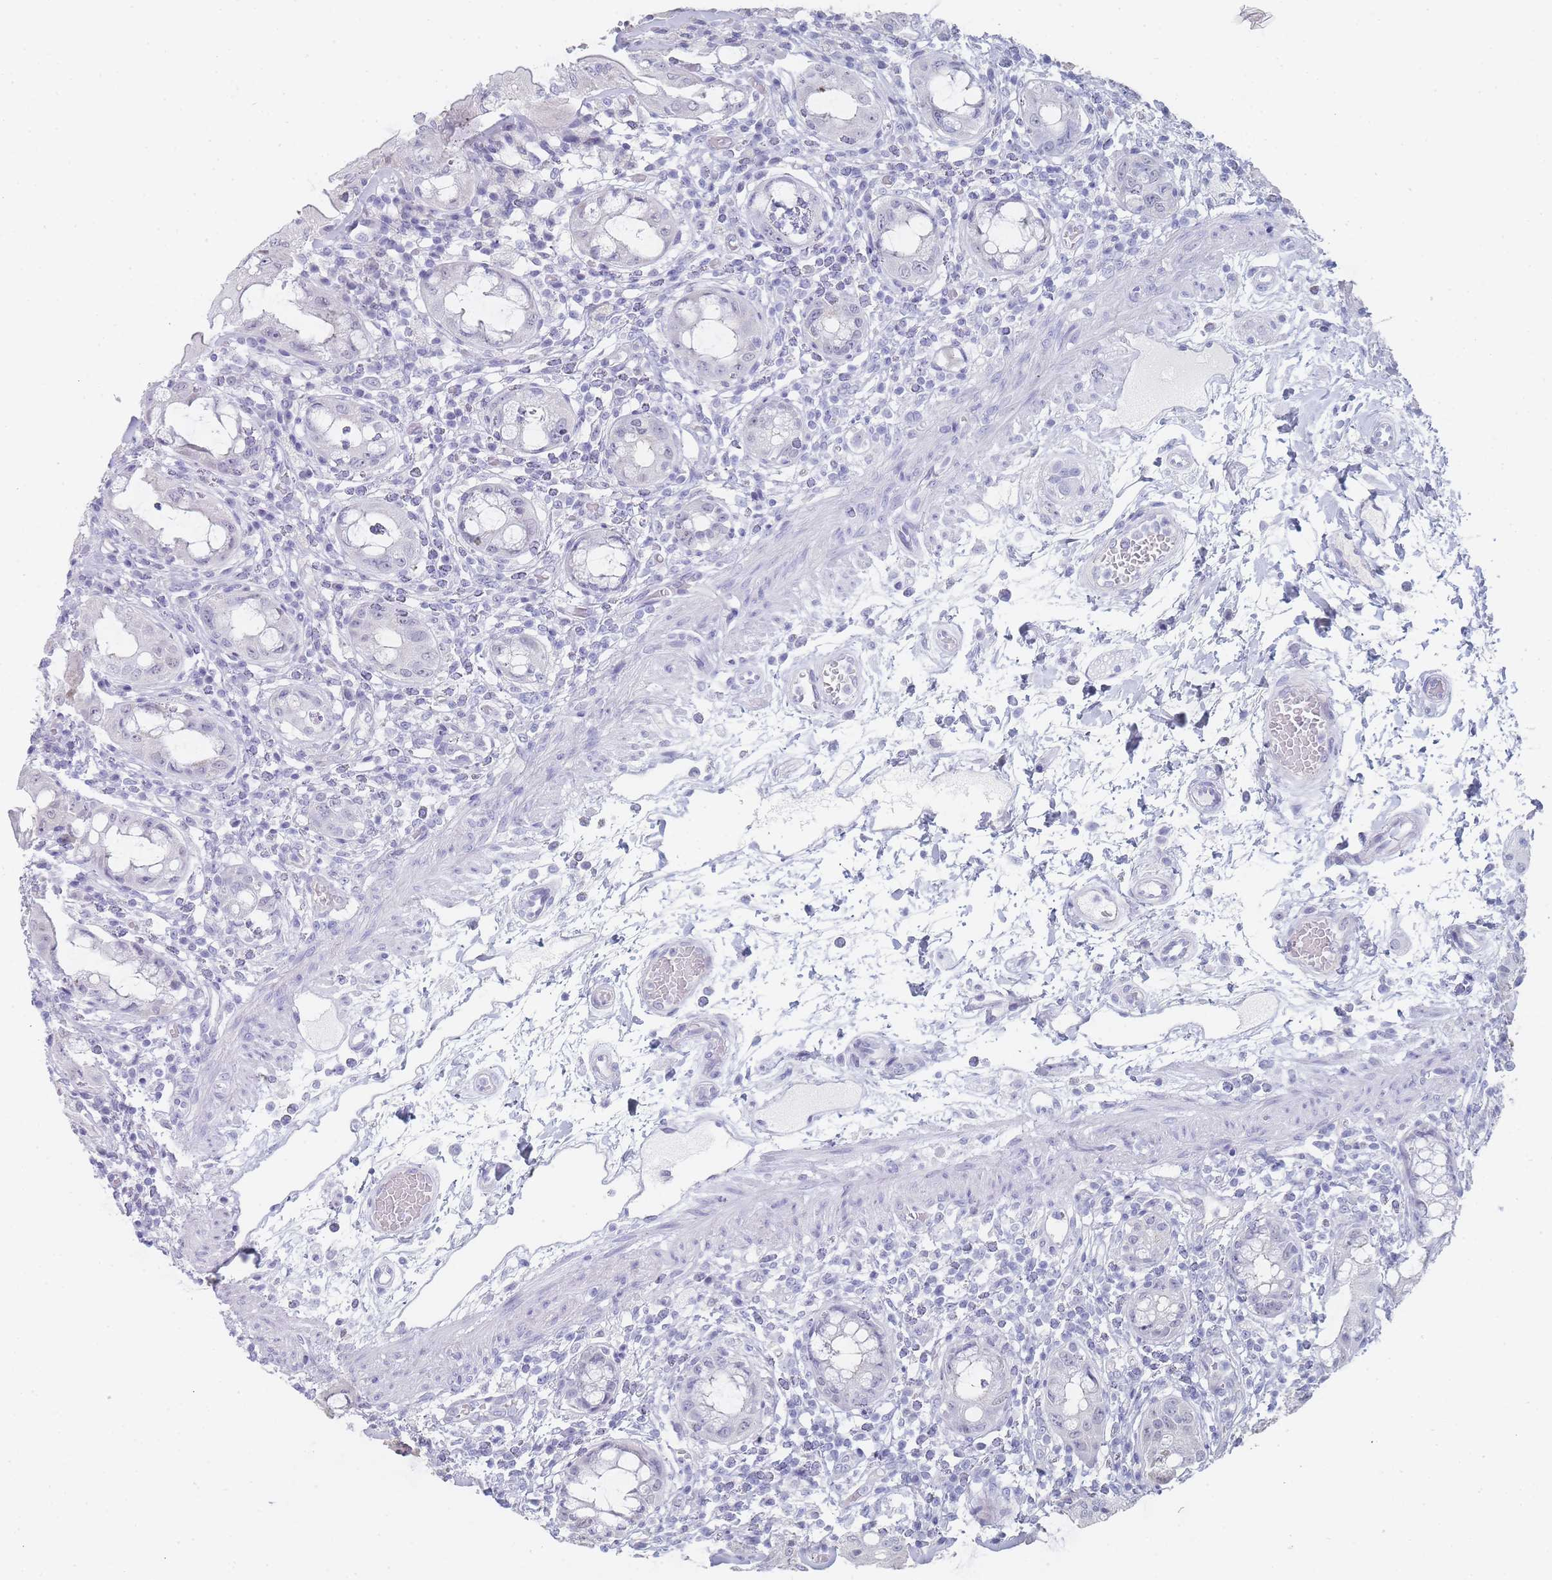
{"staining": {"intensity": "weak", "quantity": "<25%", "location": "cytoplasmic/membranous"}, "tissue": "rectum", "cell_type": "Glandular cells", "image_type": "normal", "snomed": [{"axis": "morphology", "description": "Normal tissue, NOS"}, {"axis": "topography", "description": "Rectum"}], "caption": "High magnification brightfield microscopy of unremarkable rectum stained with DAB (3,3'-diaminobenzidine) (brown) and counterstained with hematoxylin (blue): glandular cells show no significant expression.", "gene": "IMPG1", "patient": {"sex": "female", "age": 57}}